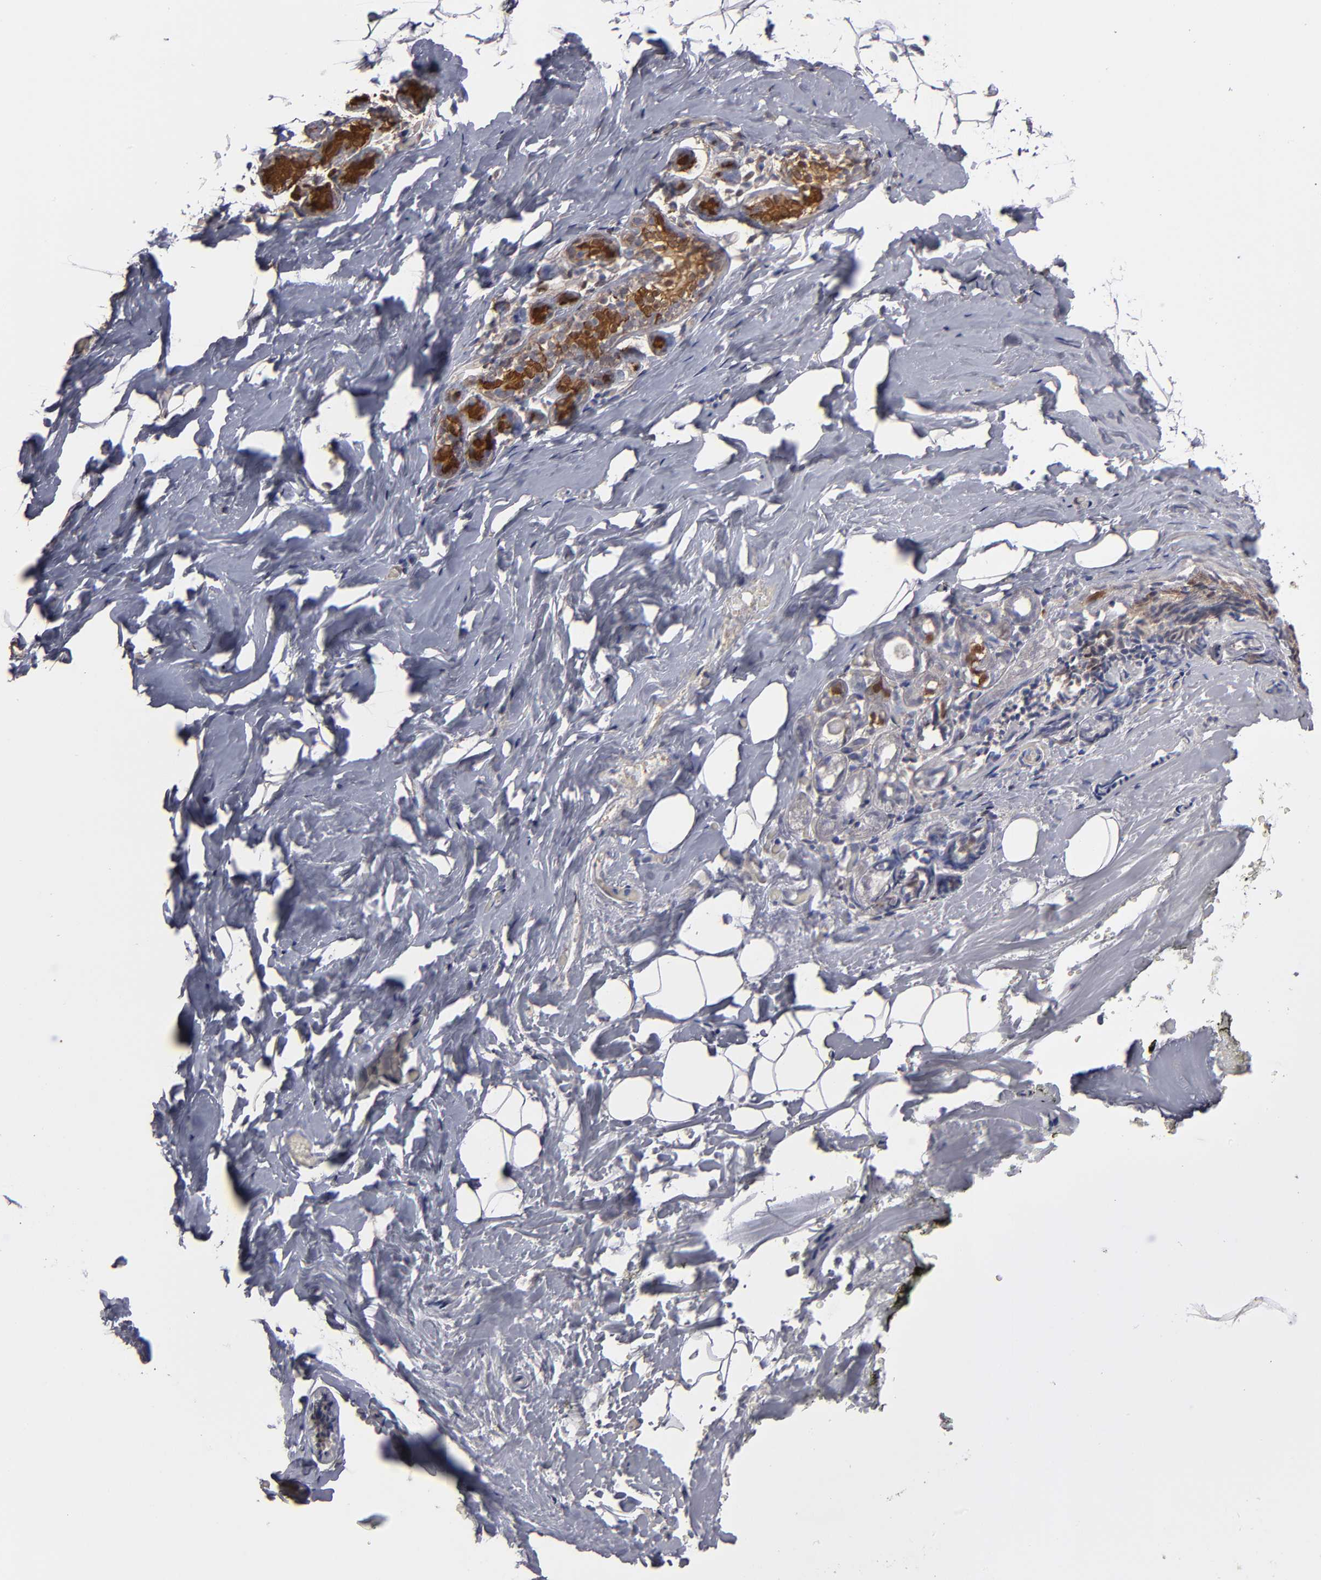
{"staining": {"intensity": "negative", "quantity": "none", "location": "none"}, "tissue": "breast", "cell_type": "Adipocytes", "image_type": "normal", "snomed": [{"axis": "morphology", "description": "Normal tissue, NOS"}, {"axis": "topography", "description": "Breast"}, {"axis": "topography", "description": "Soft tissue"}], "caption": "The micrograph shows no staining of adipocytes in benign breast. The staining is performed using DAB brown chromogen with nuclei counter-stained in using hematoxylin.", "gene": "NDRG2", "patient": {"sex": "female", "age": 75}}